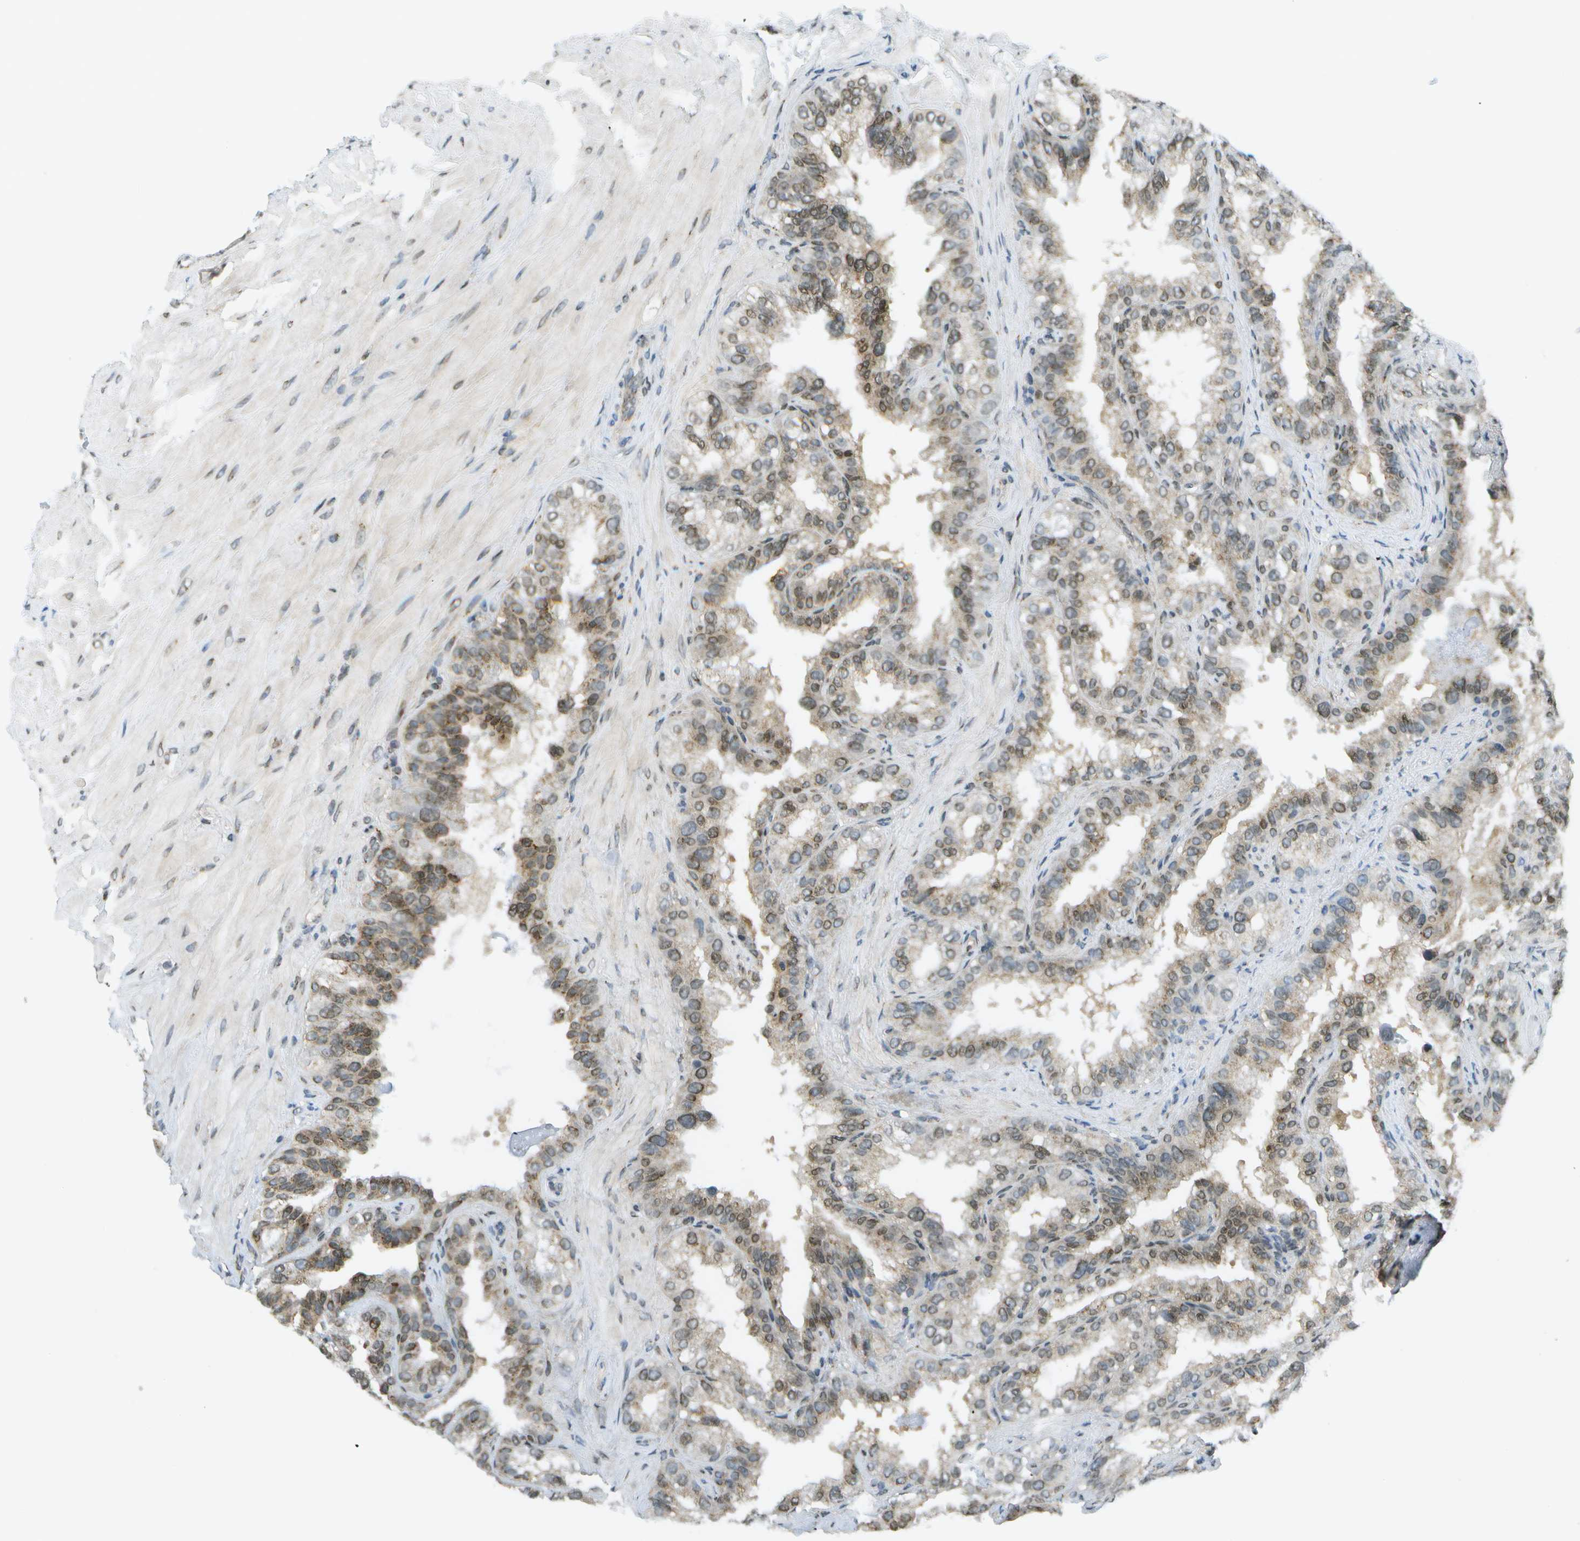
{"staining": {"intensity": "moderate", "quantity": ">75%", "location": "cytoplasmic/membranous,nuclear"}, "tissue": "seminal vesicle", "cell_type": "Glandular cells", "image_type": "normal", "snomed": [{"axis": "morphology", "description": "Normal tissue, NOS"}, {"axis": "topography", "description": "Seminal veicle"}], "caption": "Seminal vesicle stained with DAB (3,3'-diaminobenzidine) immunohistochemistry (IHC) reveals medium levels of moderate cytoplasmic/membranous,nuclear expression in about >75% of glandular cells.", "gene": "EVC", "patient": {"sex": "male", "age": 68}}